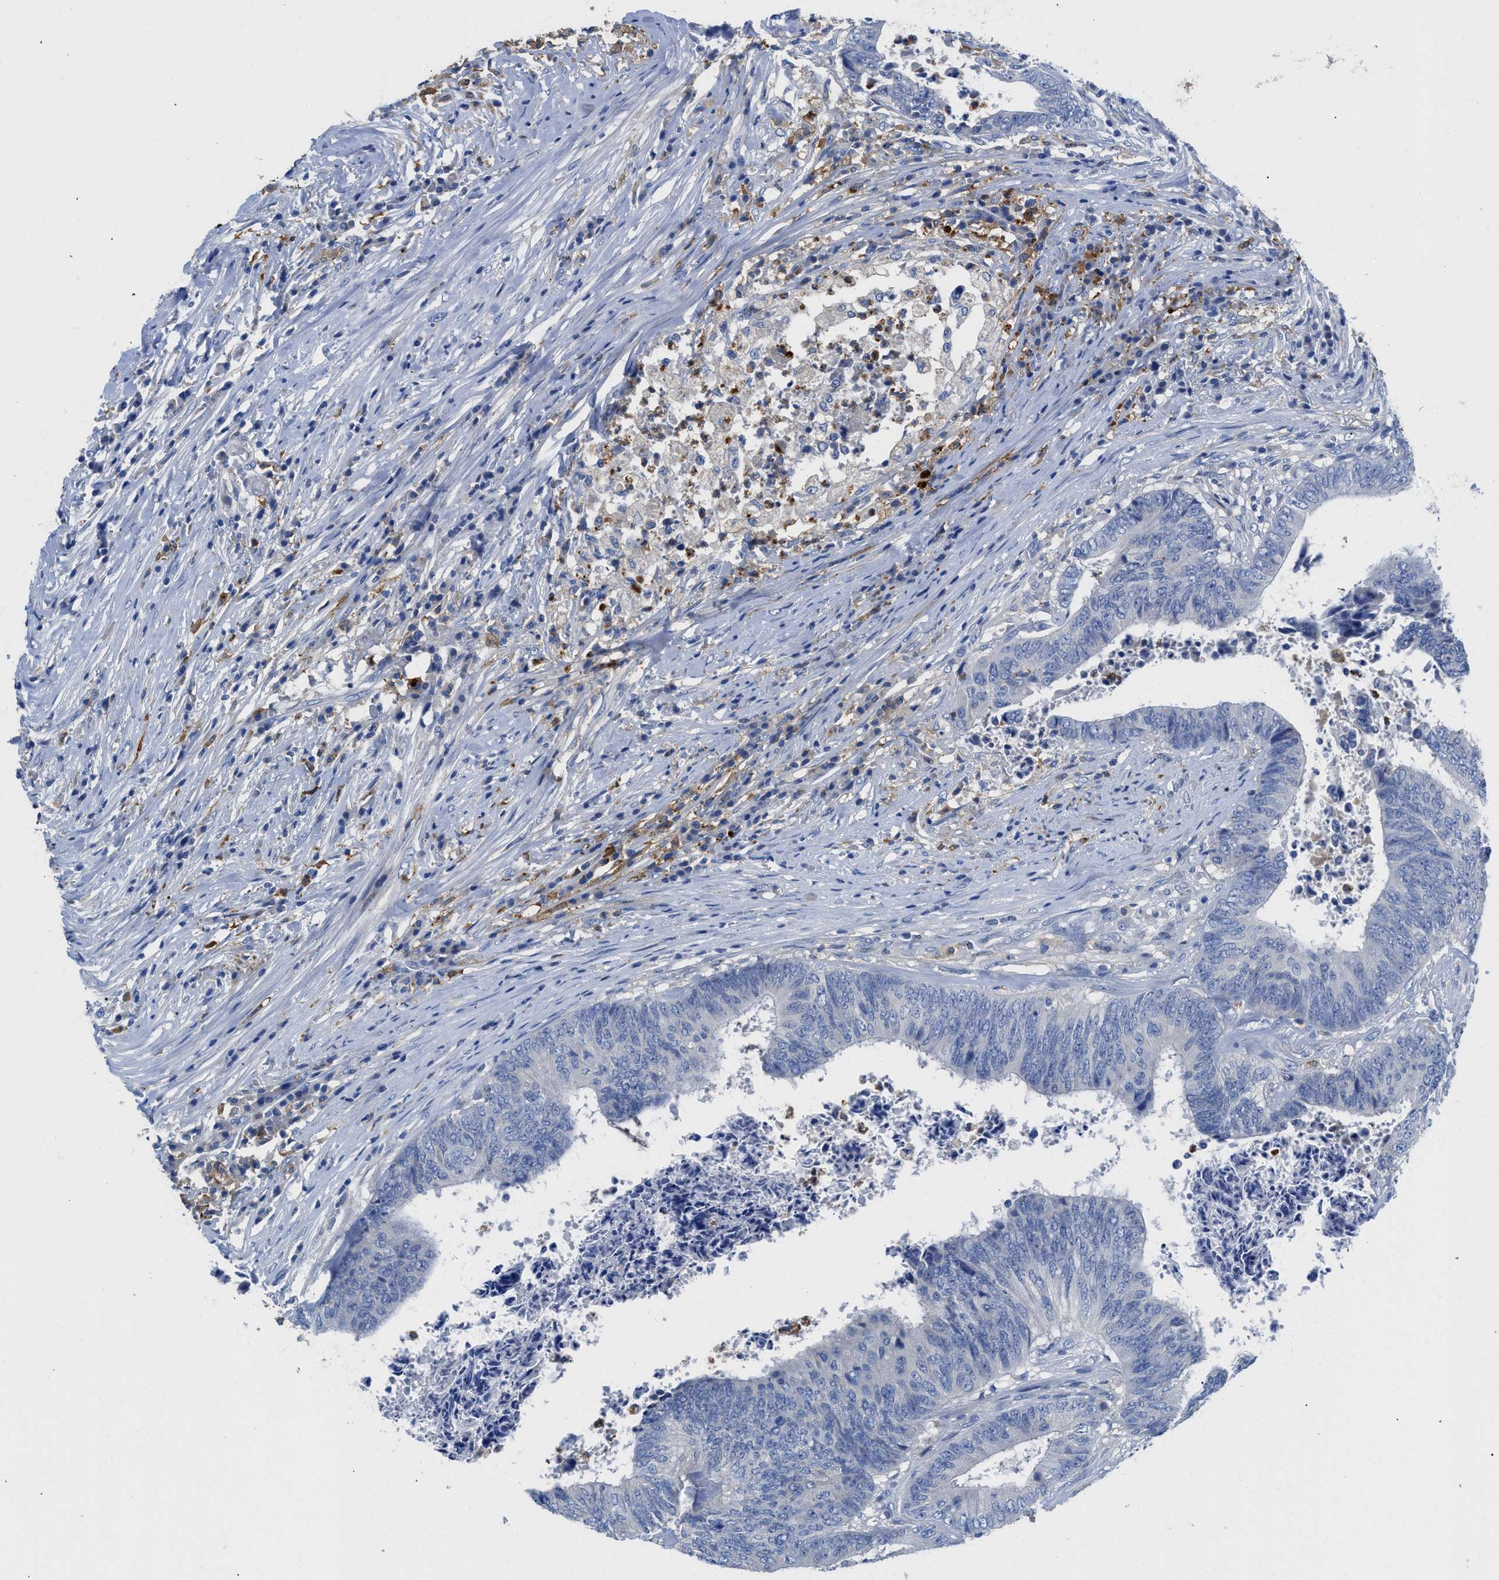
{"staining": {"intensity": "negative", "quantity": "none", "location": "none"}, "tissue": "colorectal cancer", "cell_type": "Tumor cells", "image_type": "cancer", "snomed": [{"axis": "morphology", "description": "Adenocarcinoma, NOS"}, {"axis": "topography", "description": "Rectum"}], "caption": "This is a image of IHC staining of adenocarcinoma (colorectal), which shows no staining in tumor cells.", "gene": "NEB", "patient": {"sex": "male", "age": 72}}